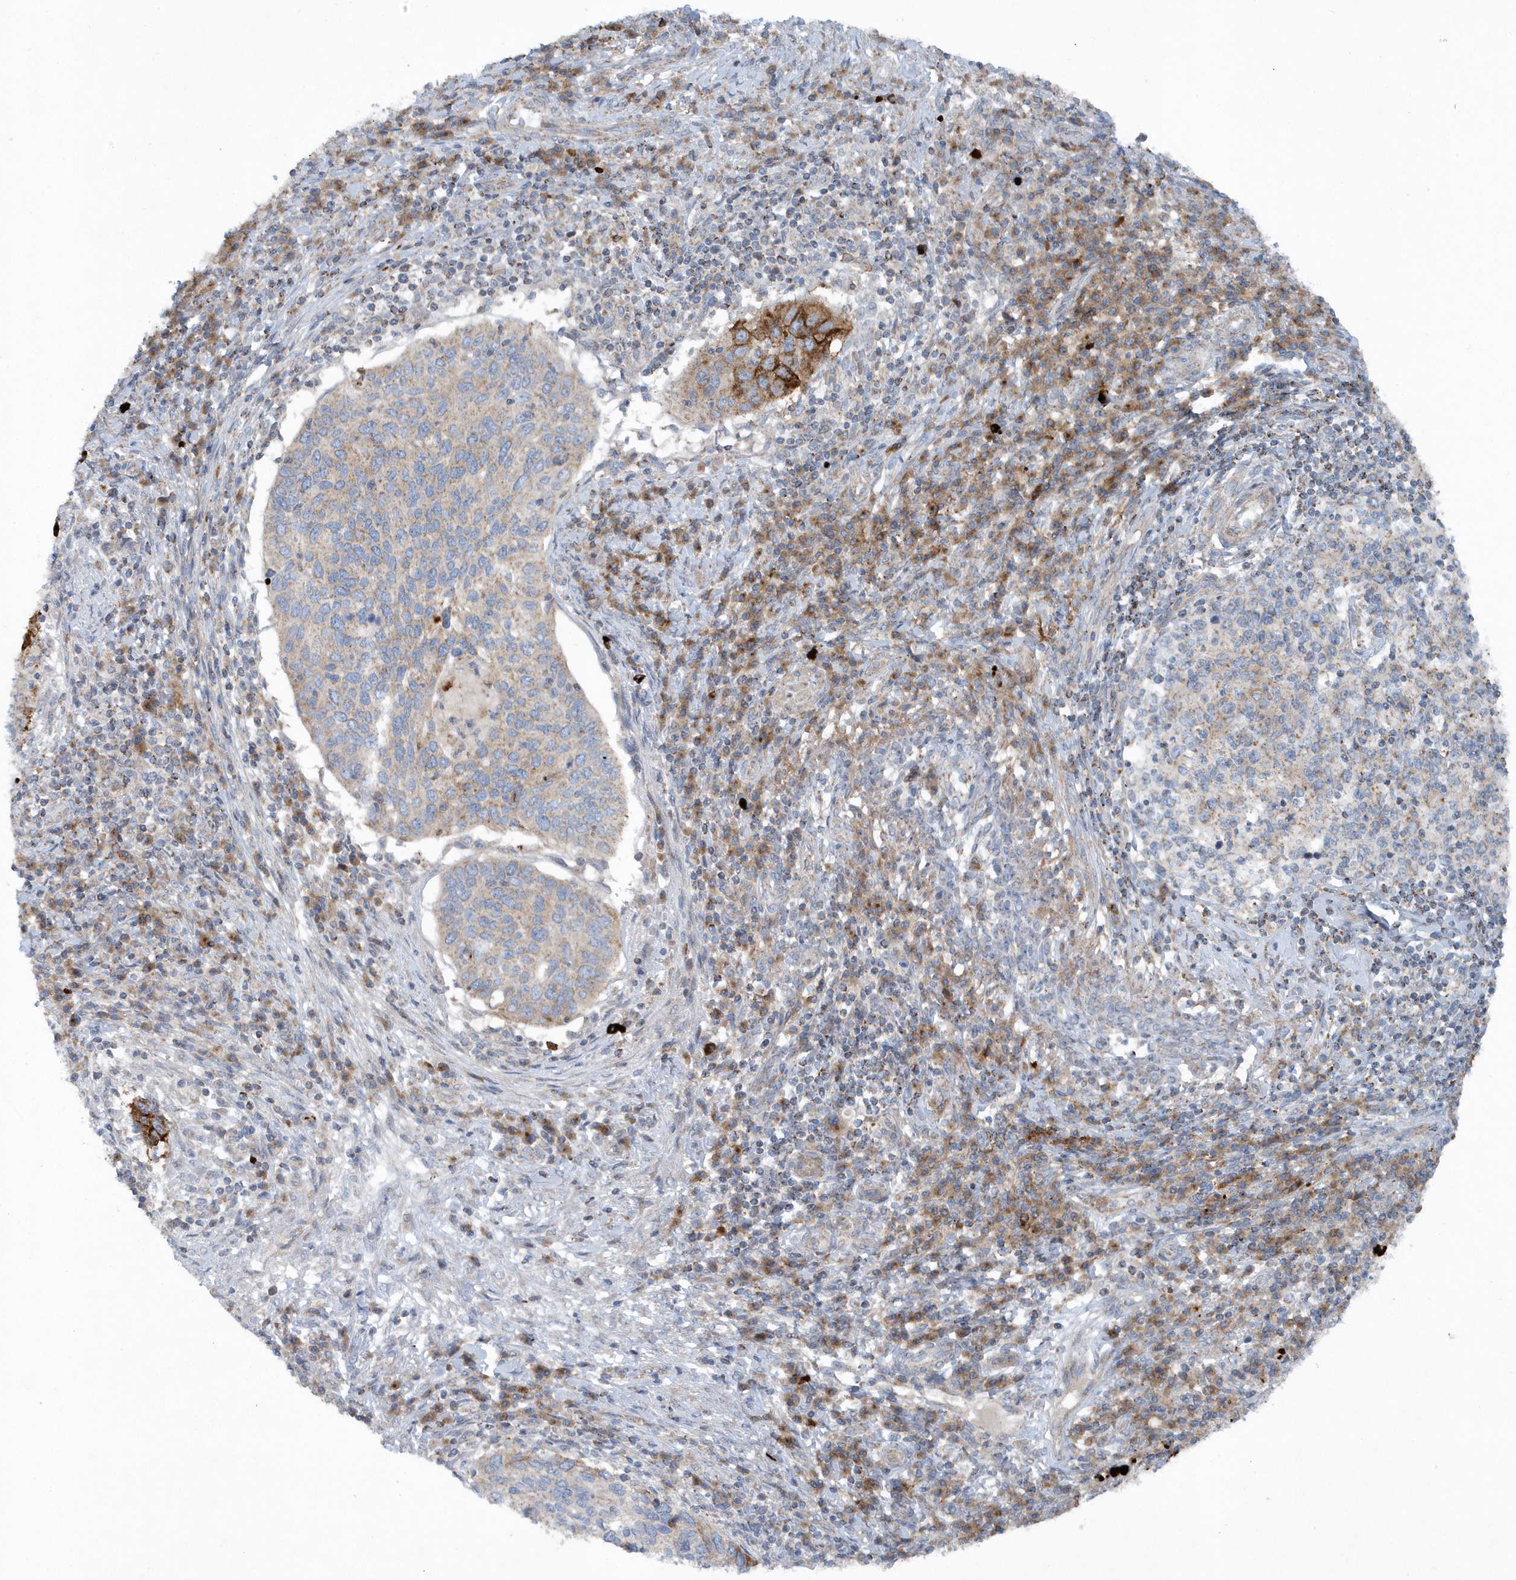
{"staining": {"intensity": "strong", "quantity": "<25%", "location": "cytoplasmic/membranous"}, "tissue": "cervical cancer", "cell_type": "Tumor cells", "image_type": "cancer", "snomed": [{"axis": "morphology", "description": "Squamous cell carcinoma, NOS"}, {"axis": "topography", "description": "Cervix"}], "caption": "IHC (DAB) staining of cervical cancer (squamous cell carcinoma) shows strong cytoplasmic/membranous protein positivity in approximately <25% of tumor cells. (Brightfield microscopy of DAB IHC at high magnification).", "gene": "SLC38A2", "patient": {"sex": "female", "age": 38}}